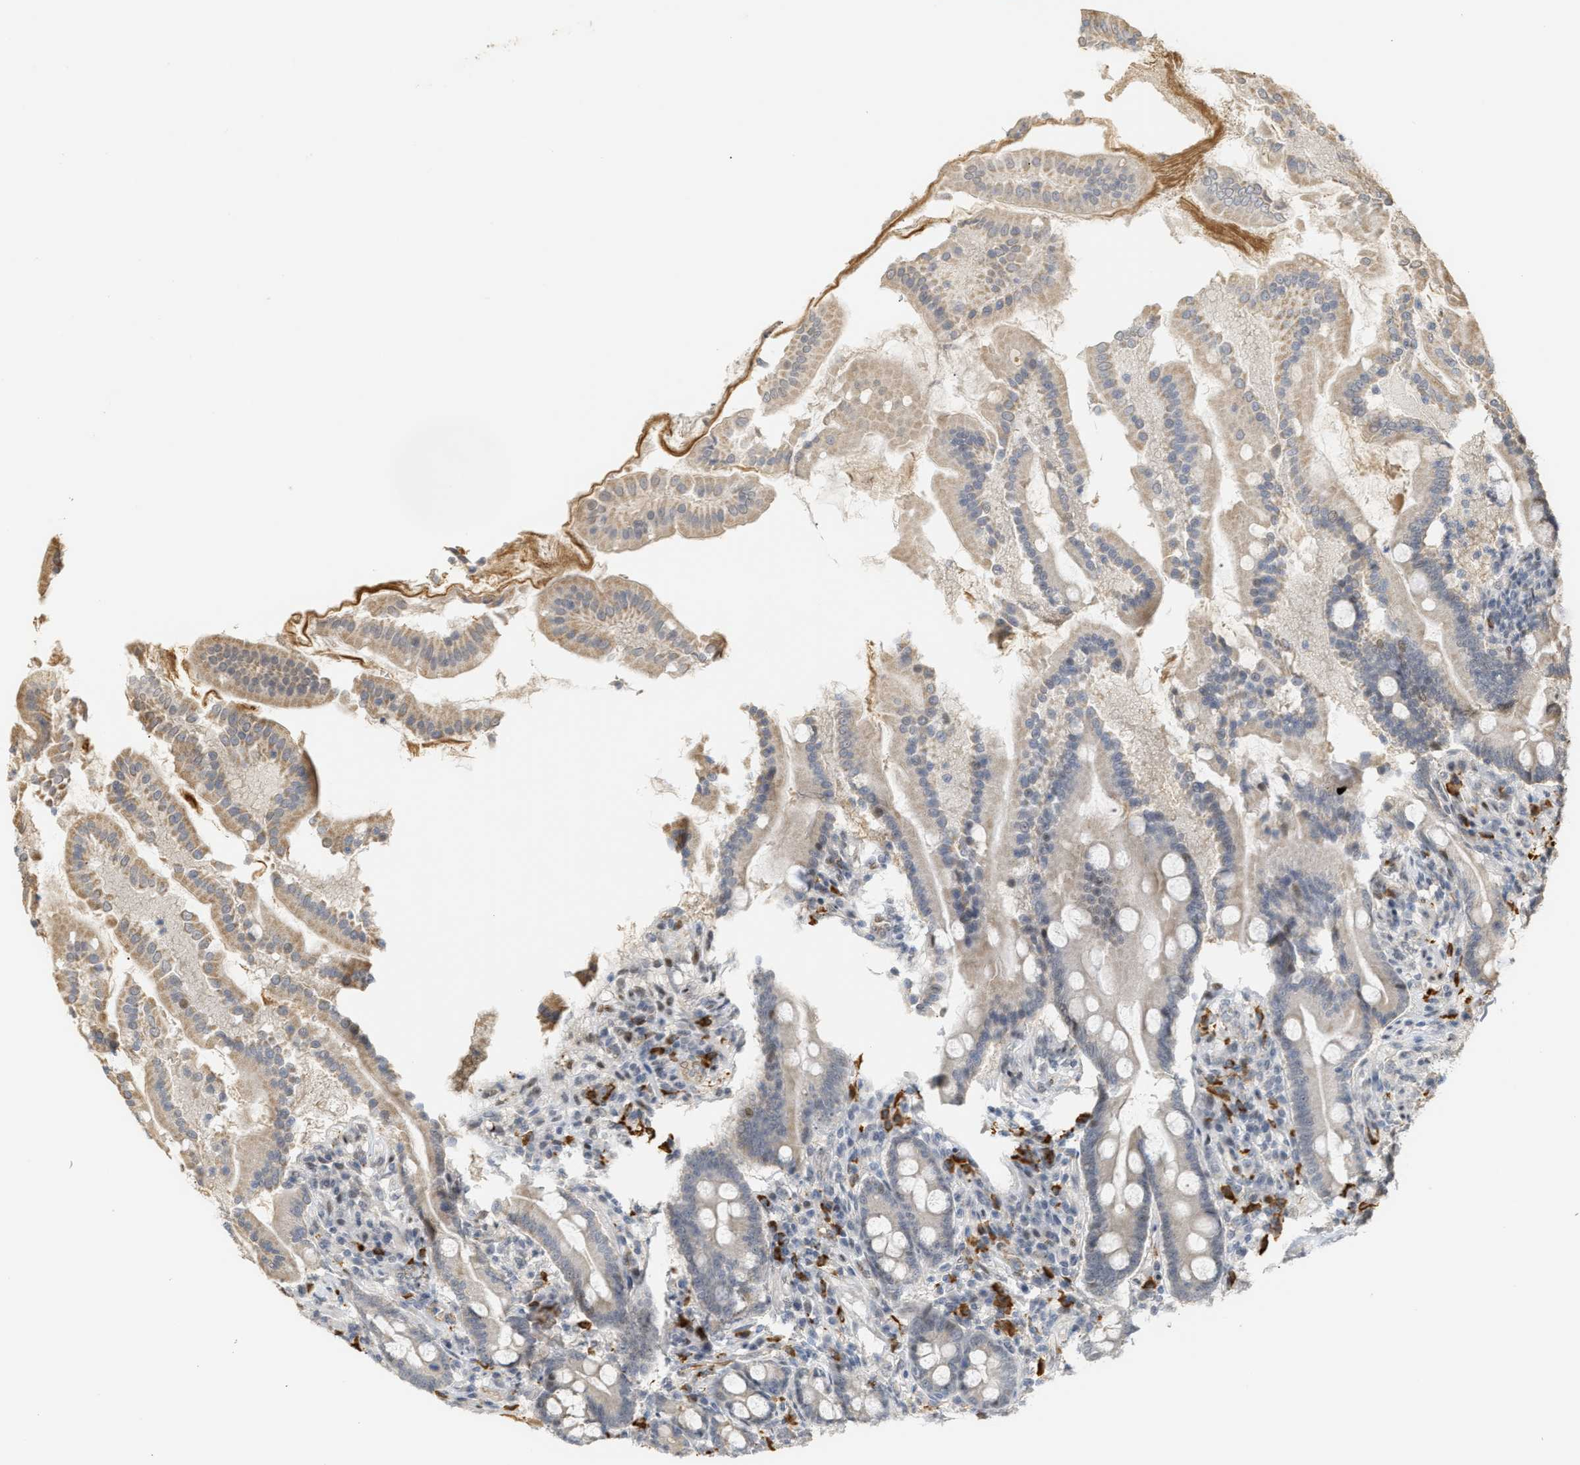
{"staining": {"intensity": "moderate", "quantity": "25%-75%", "location": "cytoplasmic/membranous"}, "tissue": "duodenum", "cell_type": "Glandular cells", "image_type": "normal", "snomed": [{"axis": "morphology", "description": "Normal tissue, NOS"}, {"axis": "topography", "description": "Duodenum"}], "caption": "IHC photomicrograph of normal human duodenum stained for a protein (brown), which demonstrates medium levels of moderate cytoplasmic/membranous staining in about 25%-75% of glandular cells.", "gene": "ZFAND5", "patient": {"sex": "male", "age": 50}}